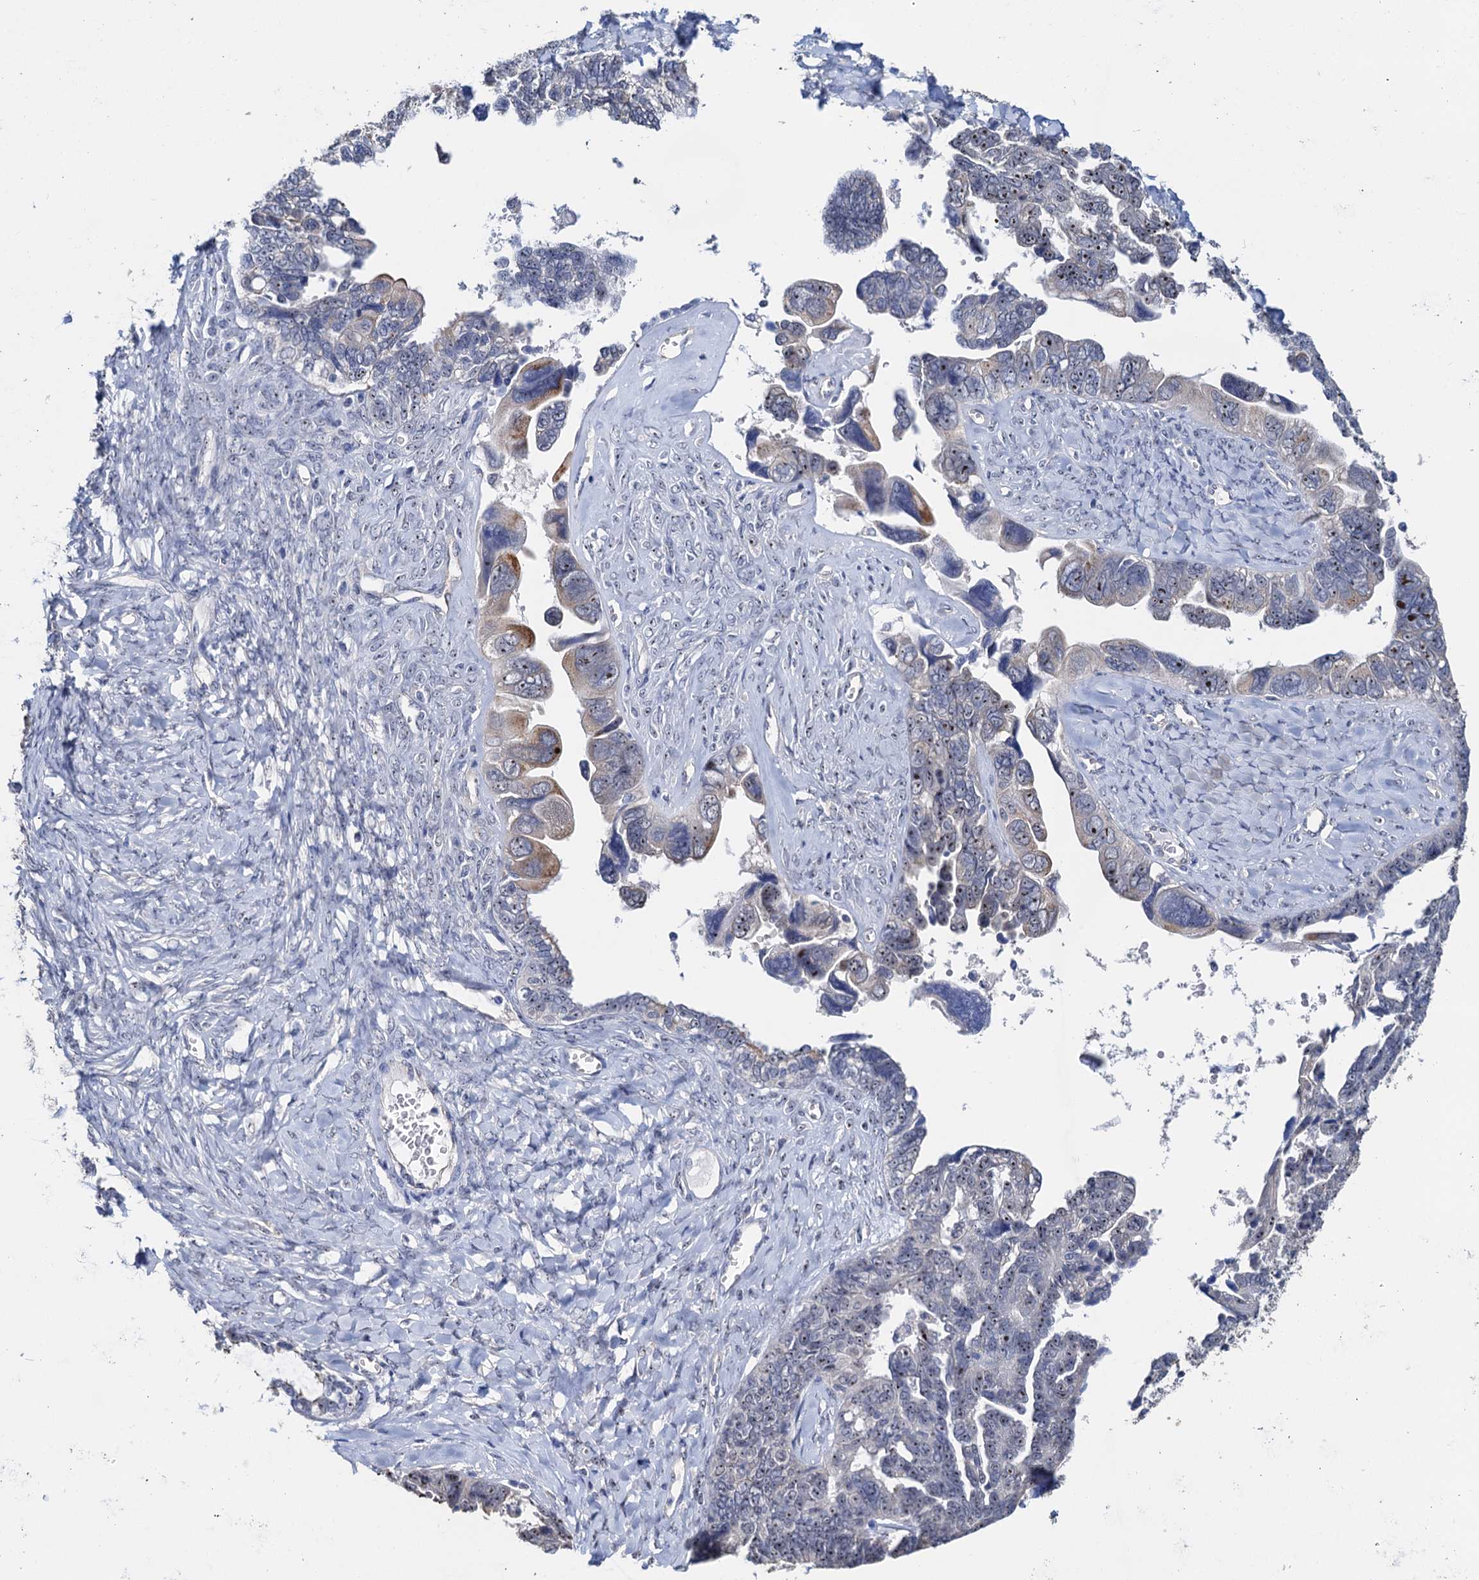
{"staining": {"intensity": "moderate", "quantity": "<25%", "location": "cytoplasmic/membranous,nuclear"}, "tissue": "ovarian cancer", "cell_type": "Tumor cells", "image_type": "cancer", "snomed": [{"axis": "morphology", "description": "Cystadenocarcinoma, serous, NOS"}, {"axis": "topography", "description": "Ovary"}], "caption": "This photomicrograph reveals IHC staining of ovarian cancer, with low moderate cytoplasmic/membranous and nuclear staining in approximately <25% of tumor cells.", "gene": "C2CD3", "patient": {"sex": "female", "age": 79}}